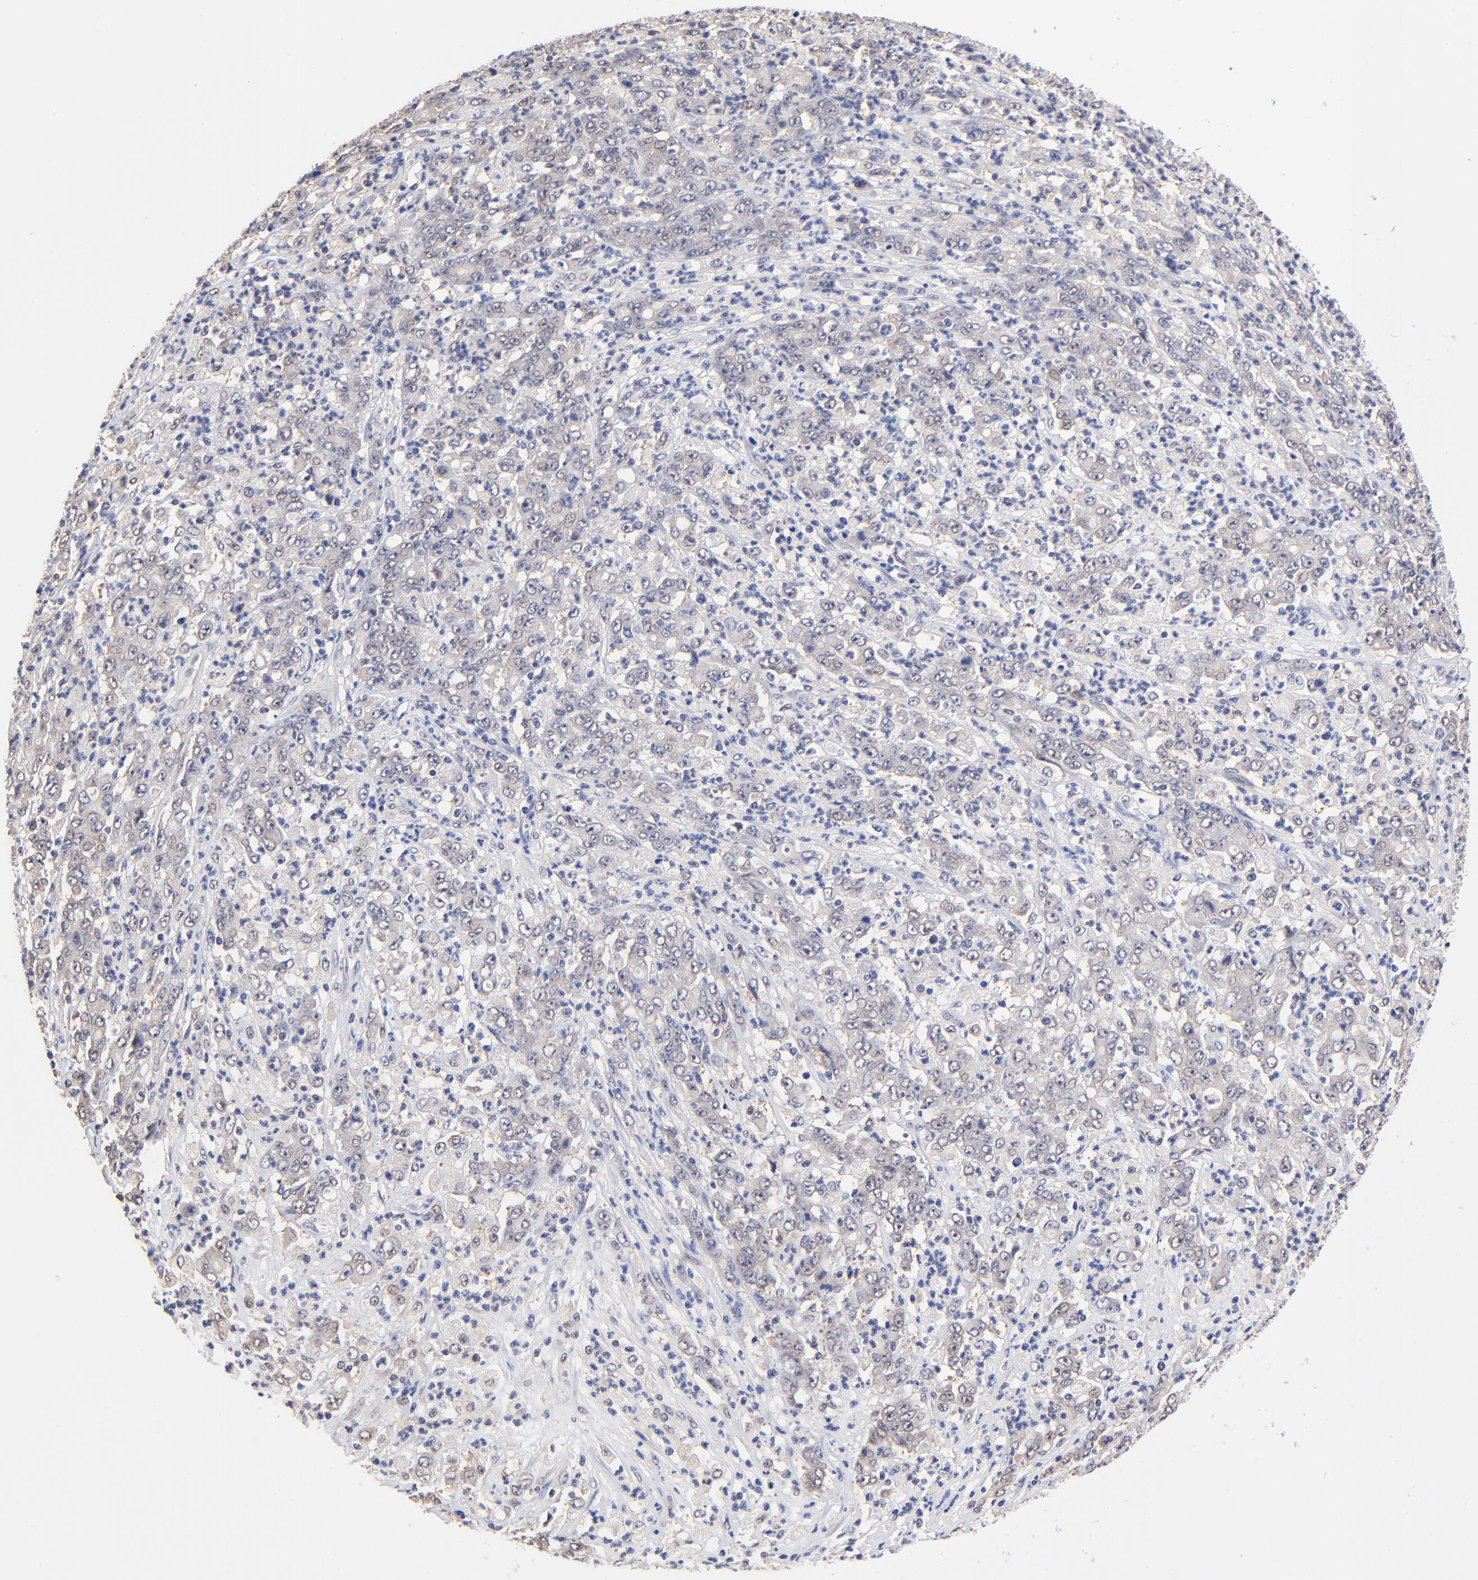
{"staining": {"intensity": "negative", "quantity": "none", "location": "none"}, "tissue": "stomach cancer", "cell_type": "Tumor cells", "image_type": "cancer", "snomed": [{"axis": "morphology", "description": "Adenocarcinoma, NOS"}, {"axis": "topography", "description": "Stomach, lower"}], "caption": "This is a photomicrograph of immunohistochemistry (IHC) staining of stomach cancer, which shows no expression in tumor cells.", "gene": "TXNL1", "patient": {"sex": "female", "age": 71}}